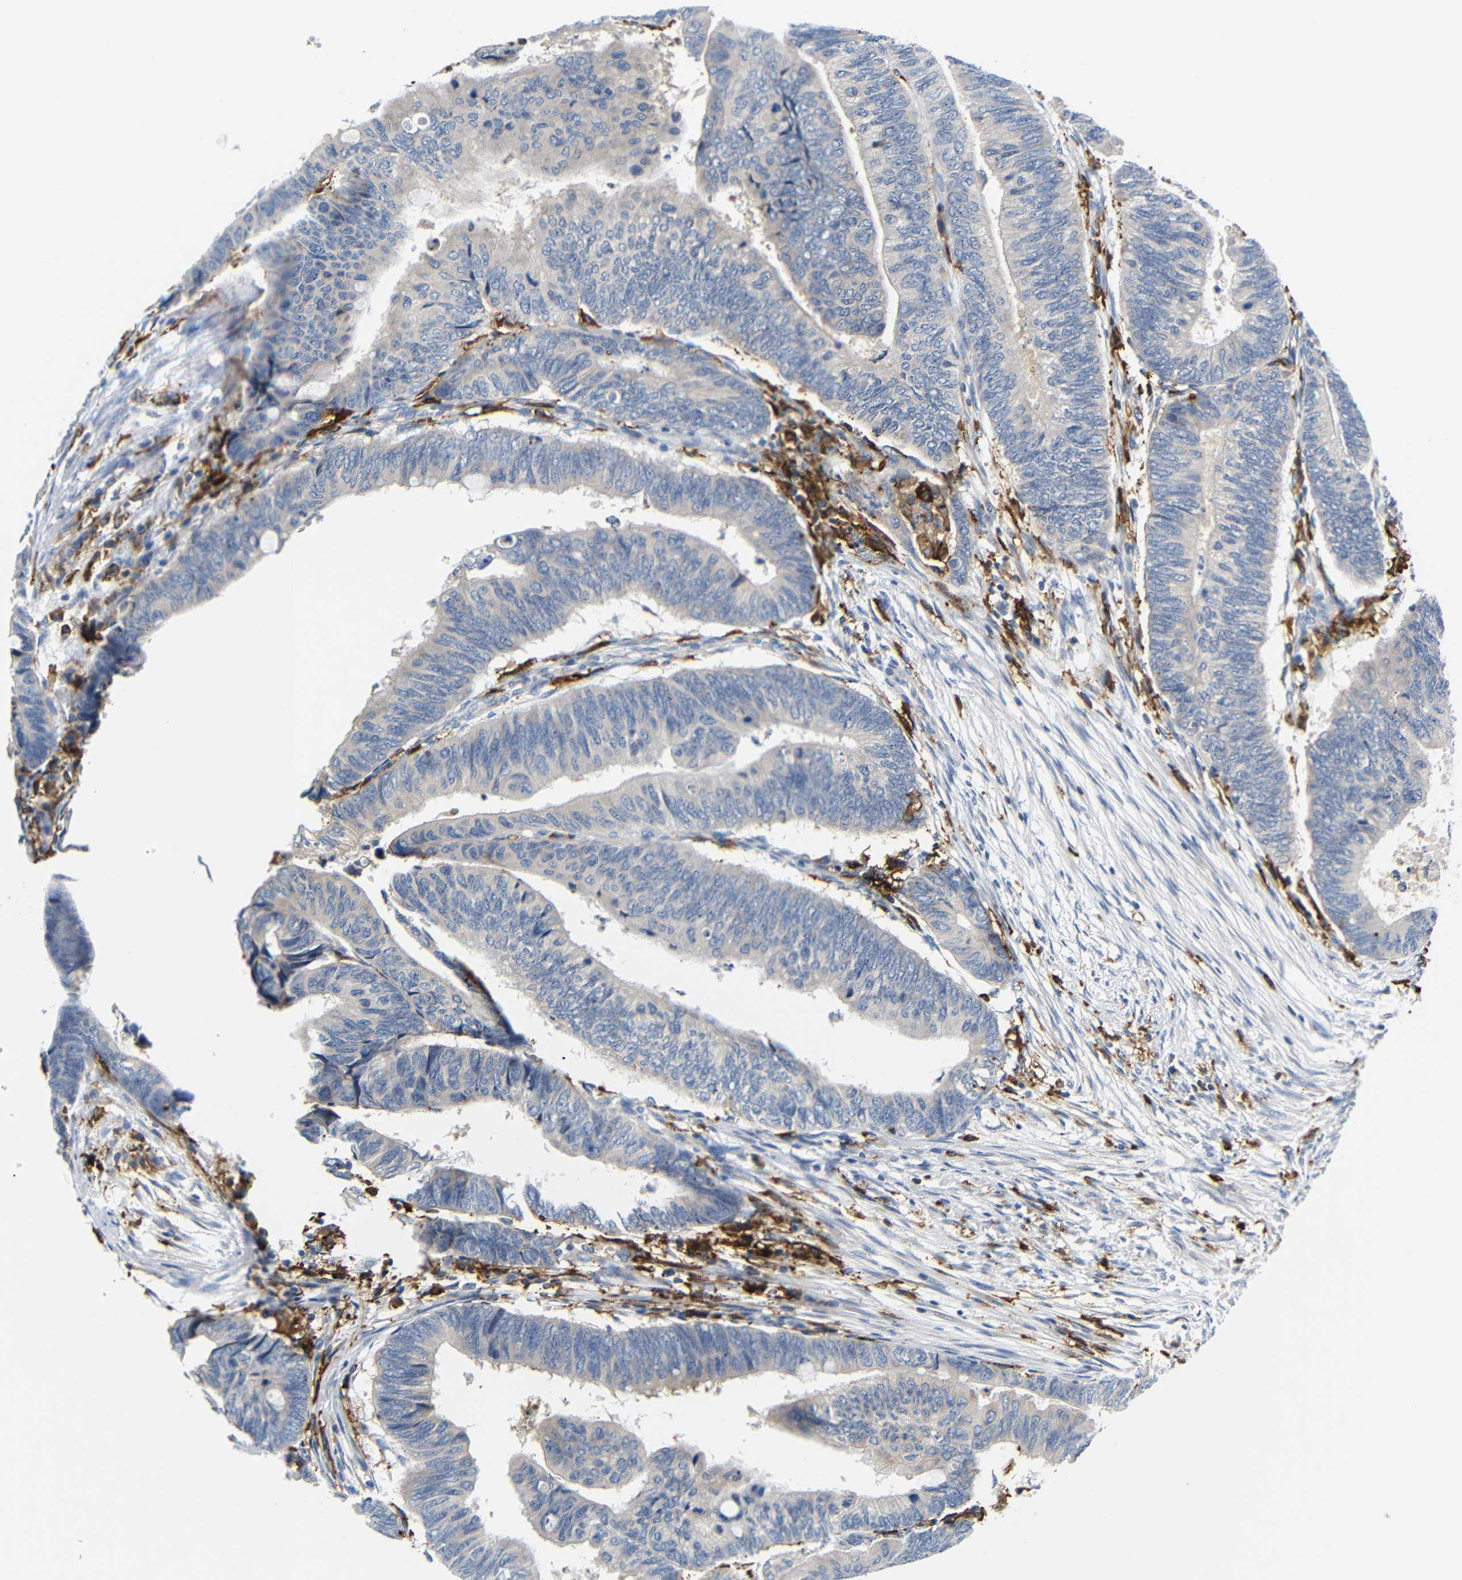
{"staining": {"intensity": "negative", "quantity": "none", "location": "none"}, "tissue": "colorectal cancer", "cell_type": "Tumor cells", "image_type": "cancer", "snomed": [{"axis": "morphology", "description": "Normal tissue, NOS"}, {"axis": "morphology", "description": "Adenocarcinoma, NOS"}, {"axis": "topography", "description": "Rectum"}, {"axis": "topography", "description": "Peripheral nerve tissue"}], "caption": "This is an immunohistochemistry (IHC) micrograph of human colorectal cancer. There is no positivity in tumor cells.", "gene": "HLA-DQB1", "patient": {"sex": "male", "age": 92}}